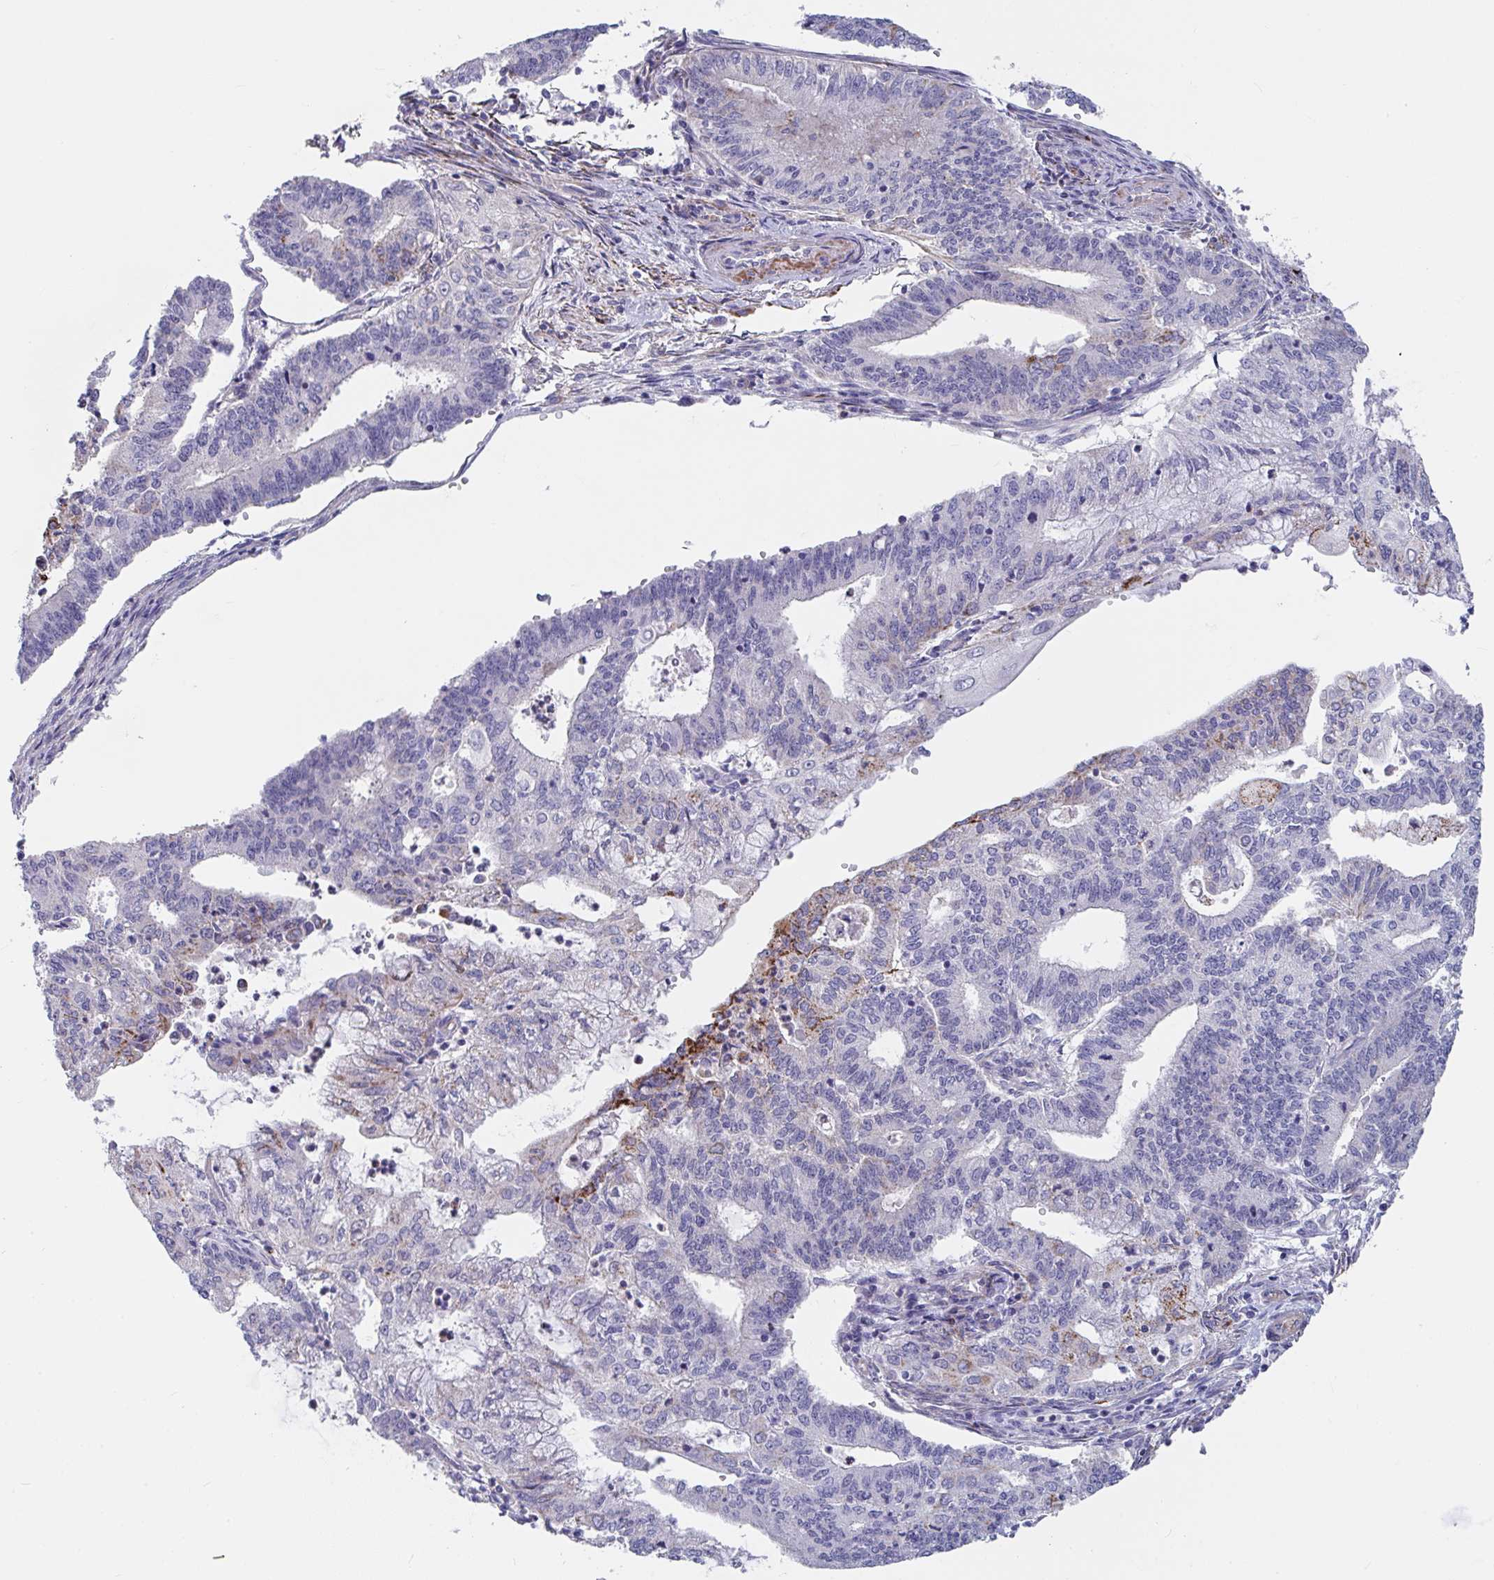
{"staining": {"intensity": "strong", "quantity": "<25%", "location": "cytoplasmic/membranous"}, "tissue": "endometrial cancer", "cell_type": "Tumor cells", "image_type": "cancer", "snomed": [{"axis": "morphology", "description": "Adenocarcinoma, NOS"}, {"axis": "topography", "description": "Endometrium"}], "caption": "Adenocarcinoma (endometrial) was stained to show a protein in brown. There is medium levels of strong cytoplasmic/membranous positivity in approximately <25% of tumor cells.", "gene": "FAM156B", "patient": {"sex": "female", "age": 61}}